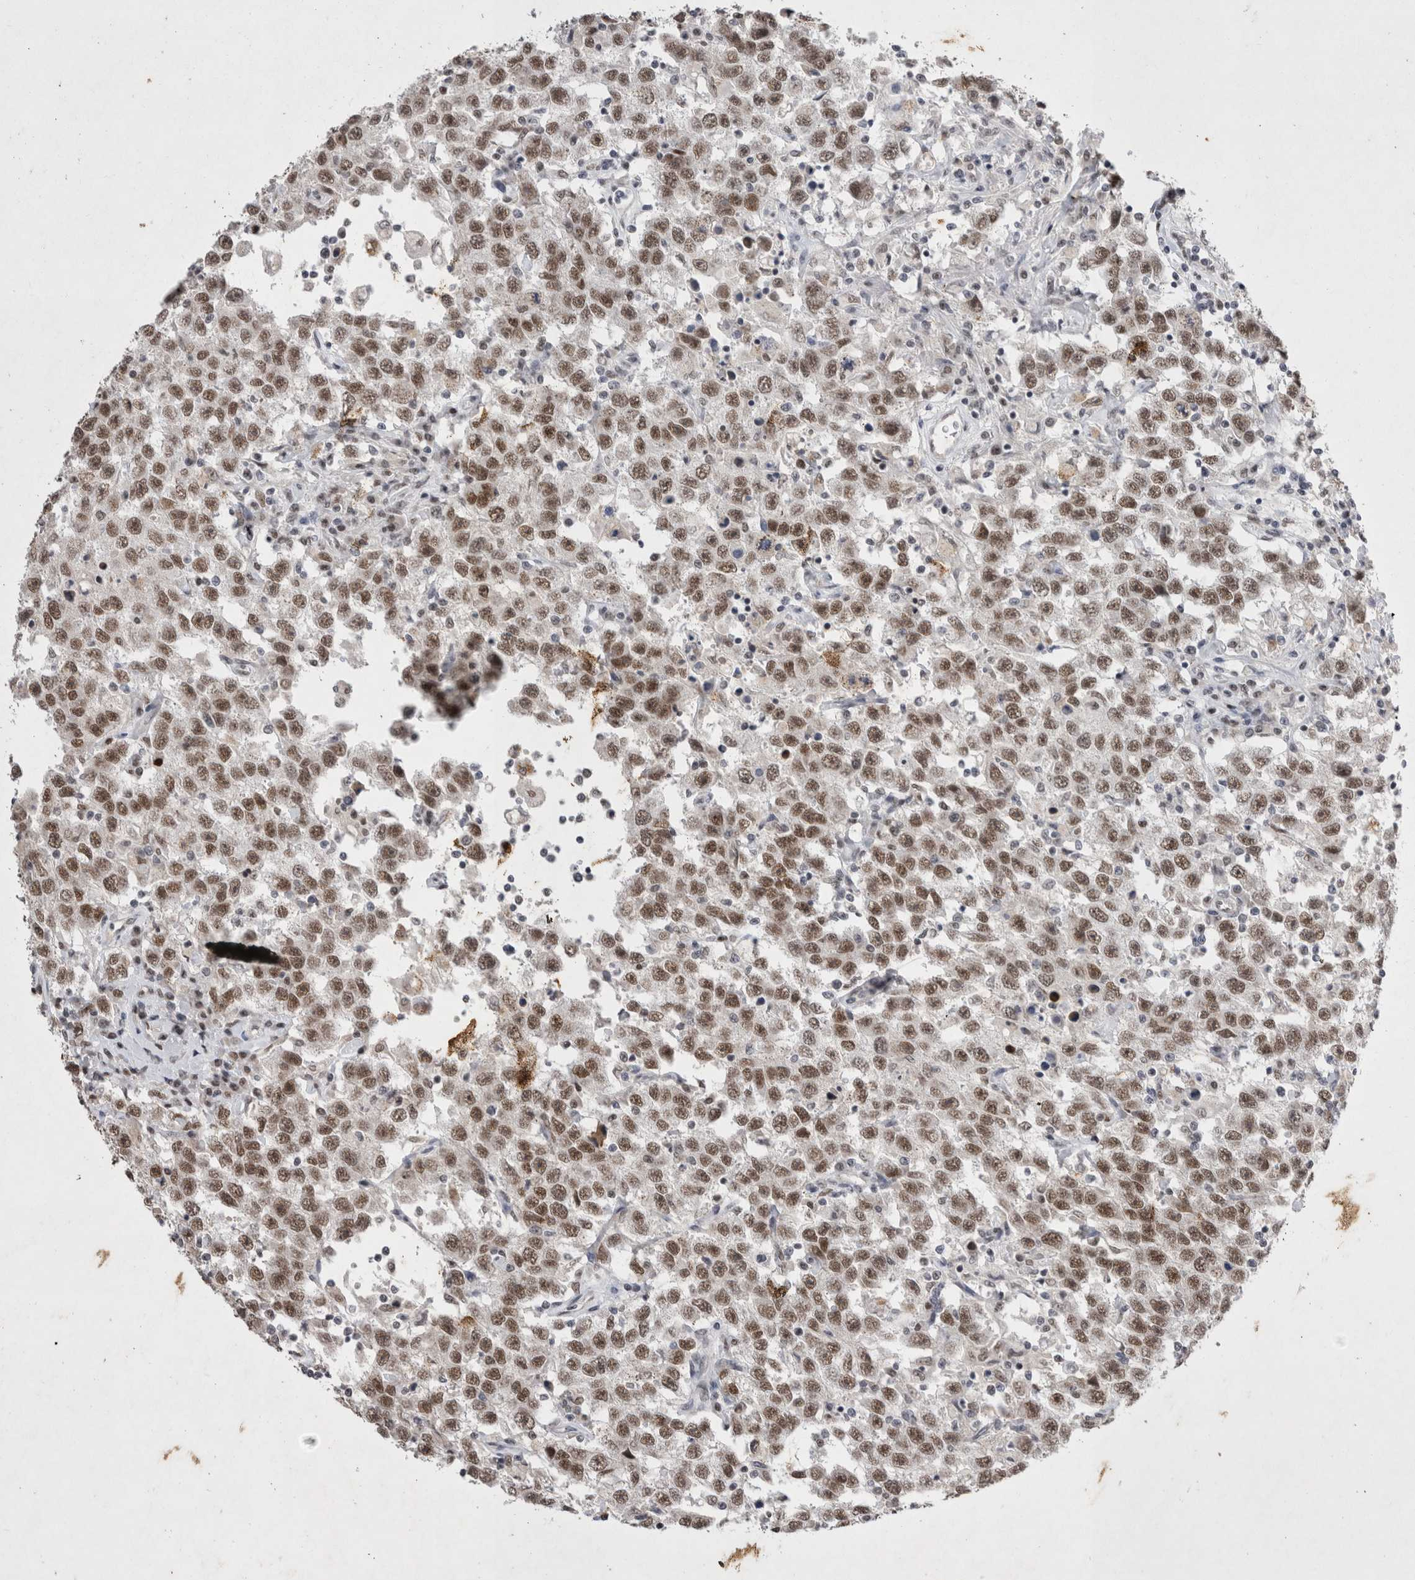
{"staining": {"intensity": "moderate", "quantity": ">75%", "location": "nuclear"}, "tissue": "testis cancer", "cell_type": "Tumor cells", "image_type": "cancer", "snomed": [{"axis": "morphology", "description": "Seminoma, NOS"}, {"axis": "topography", "description": "Testis"}], "caption": "Seminoma (testis) stained for a protein (brown) exhibits moderate nuclear positive staining in about >75% of tumor cells.", "gene": "RBM6", "patient": {"sex": "male", "age": 41}}